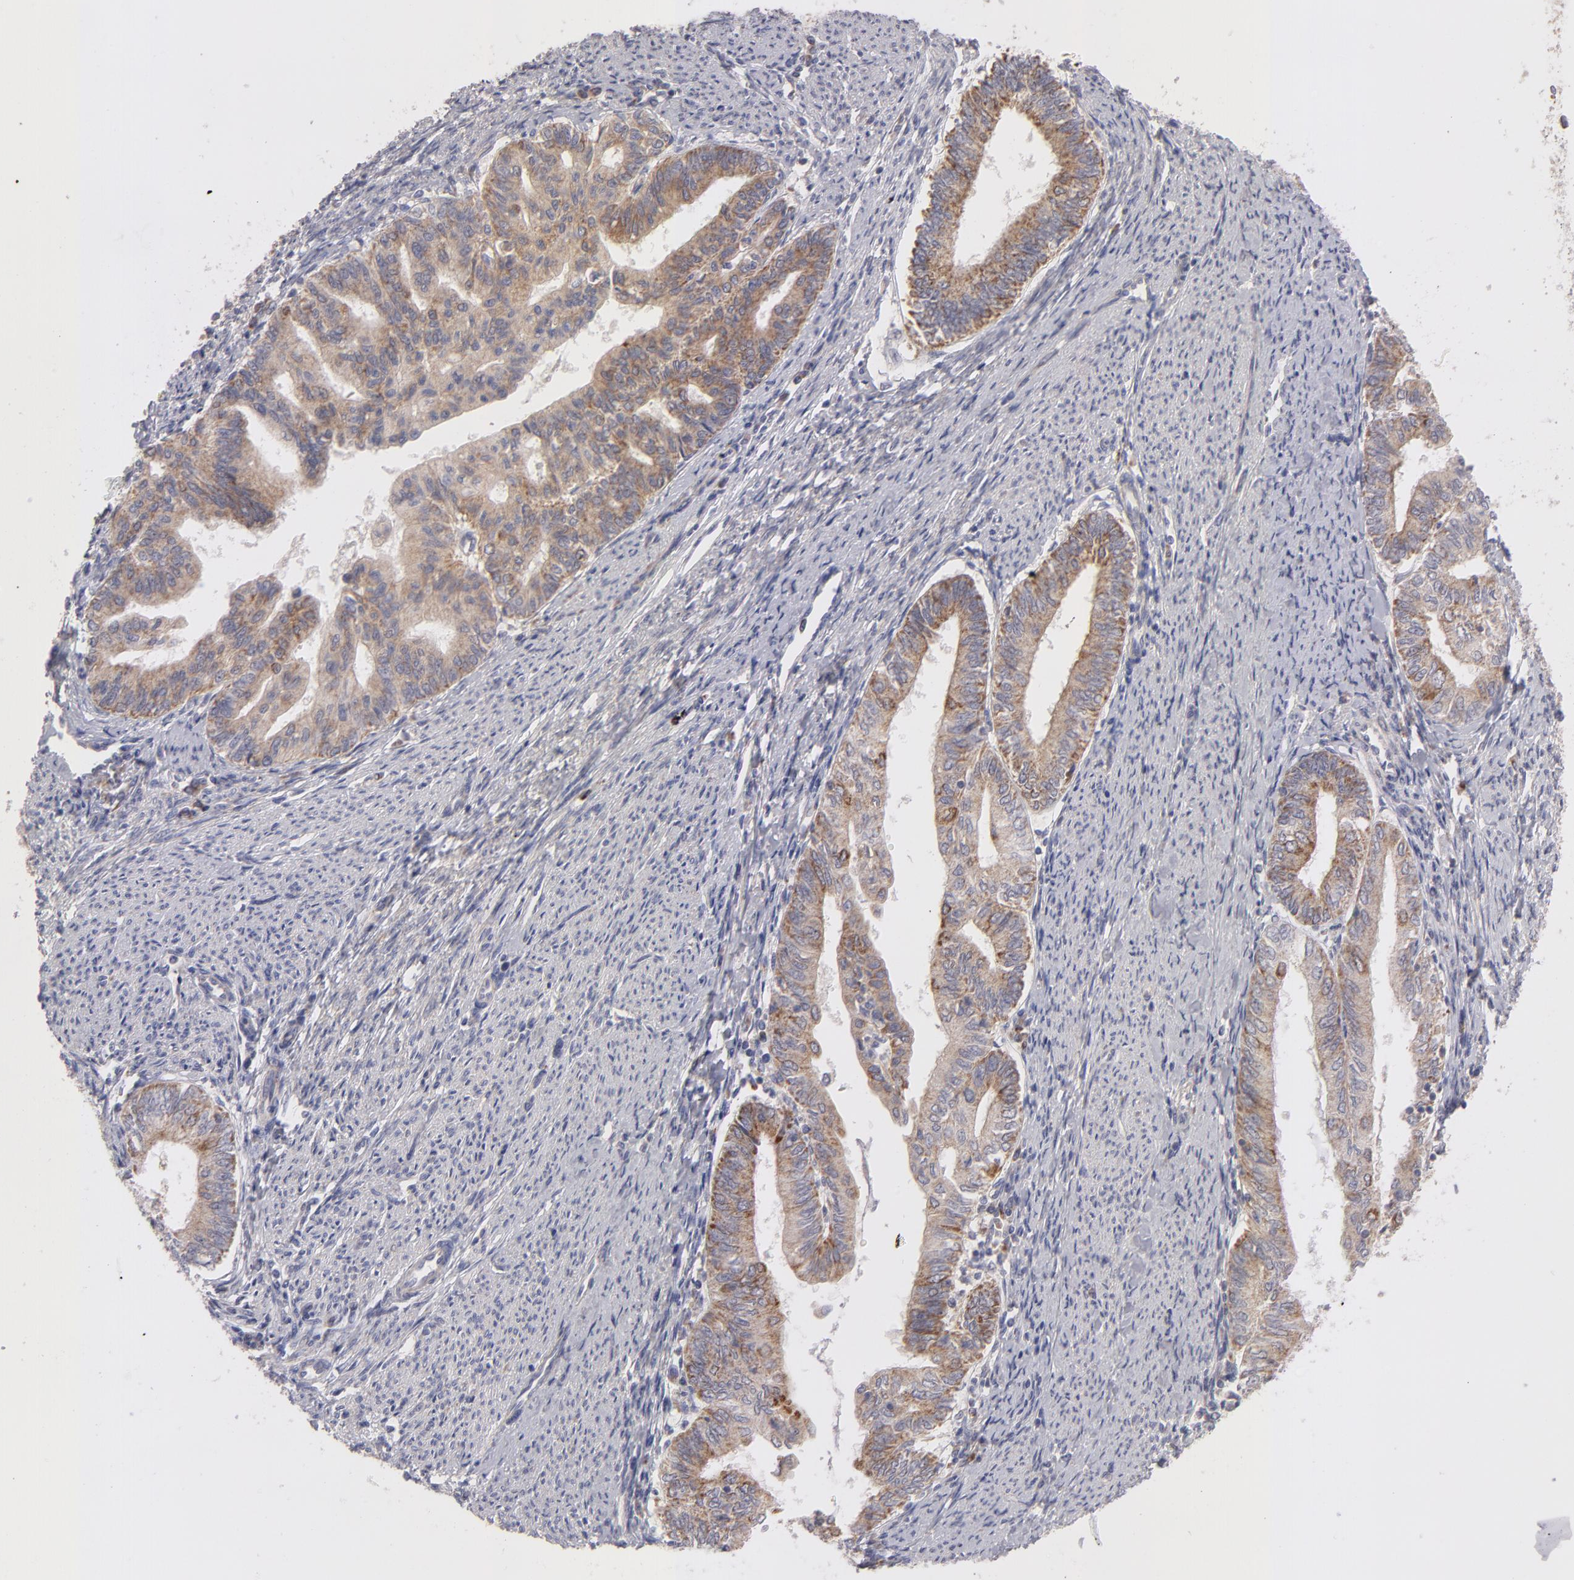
{"staining": {"intensity": "moderate", "quantity": ">75%", "location": "cytoplasmic/membranous"}, "tissue": "endometrial cancer", "cell_type": "Tumor cells", "image_type": "cancer", "snomed": [{"axis": "morphology", "description": "Adenocarcinoma, NOS"}, {"axis": "topography", "description": "Endometrium"}], "caption": "Endometrial cancer tissue exhibits moderate cytoplasmic/membranous positivity in about >75% of tumor cells", "gene": "HCCS", "patient": {"sex": "female", "age": 66}}